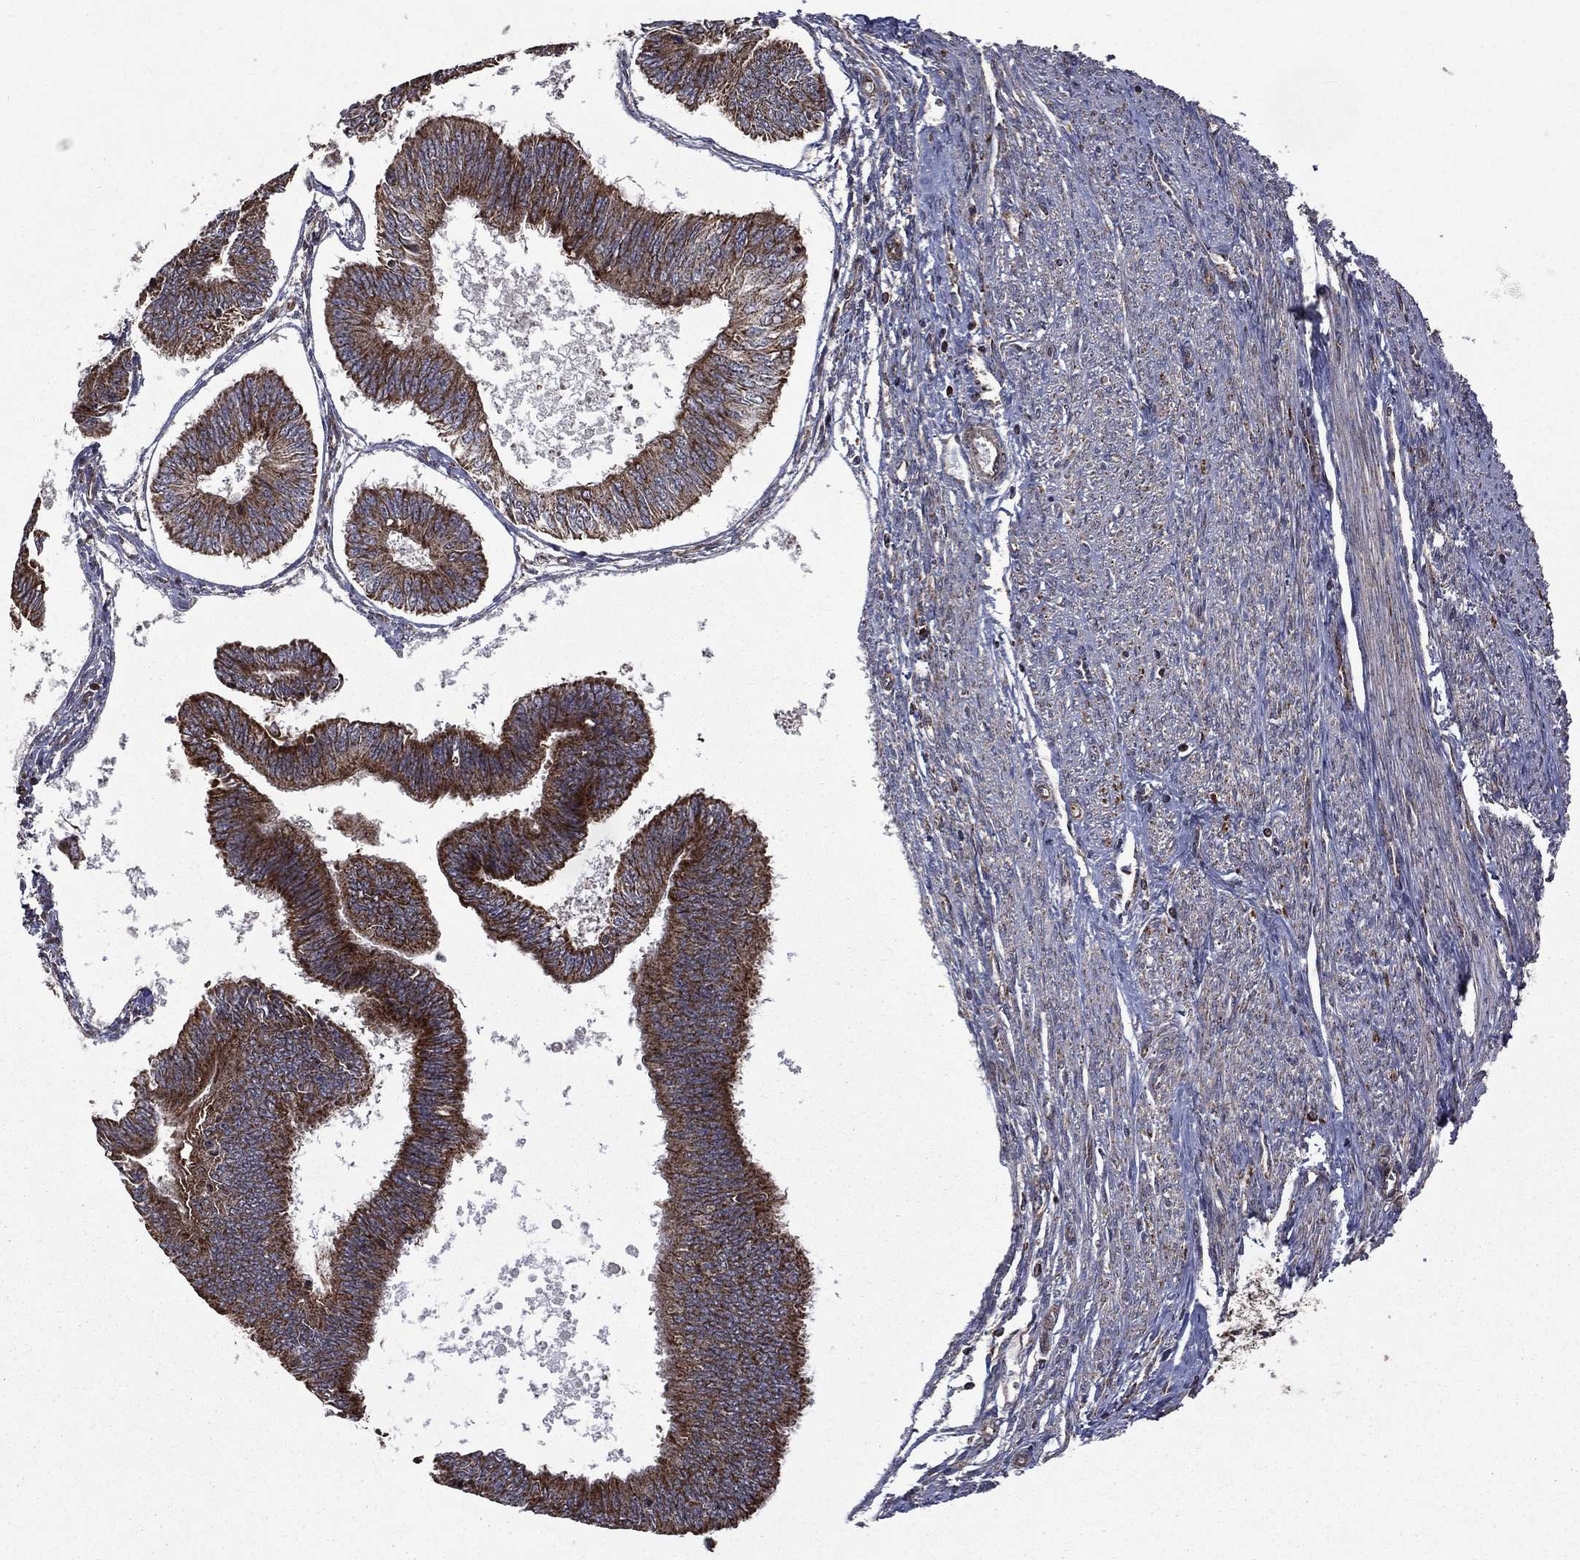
{"staining": {"intensity": "moderate", "quantity": ">75%", "location": "cytoplasmic/membranous"}, "tissue": "endometrial cancer", "cell_type": "Tumor cells", "image_type": "cancer", "snomed": [{"axis": "morphology", "description": "Adenocarcinoma, NOS"}, {"axis": "topography", "description": "Endometrium"}], "caption": "Immunohistochemical staining of human endometrial cancer displays medium levels of moderate cytoplasmic/membranous staining in about >75% of tumor cells.", "gene": "GIMAP6", "patient": {"sex": "female", "age": 58}}